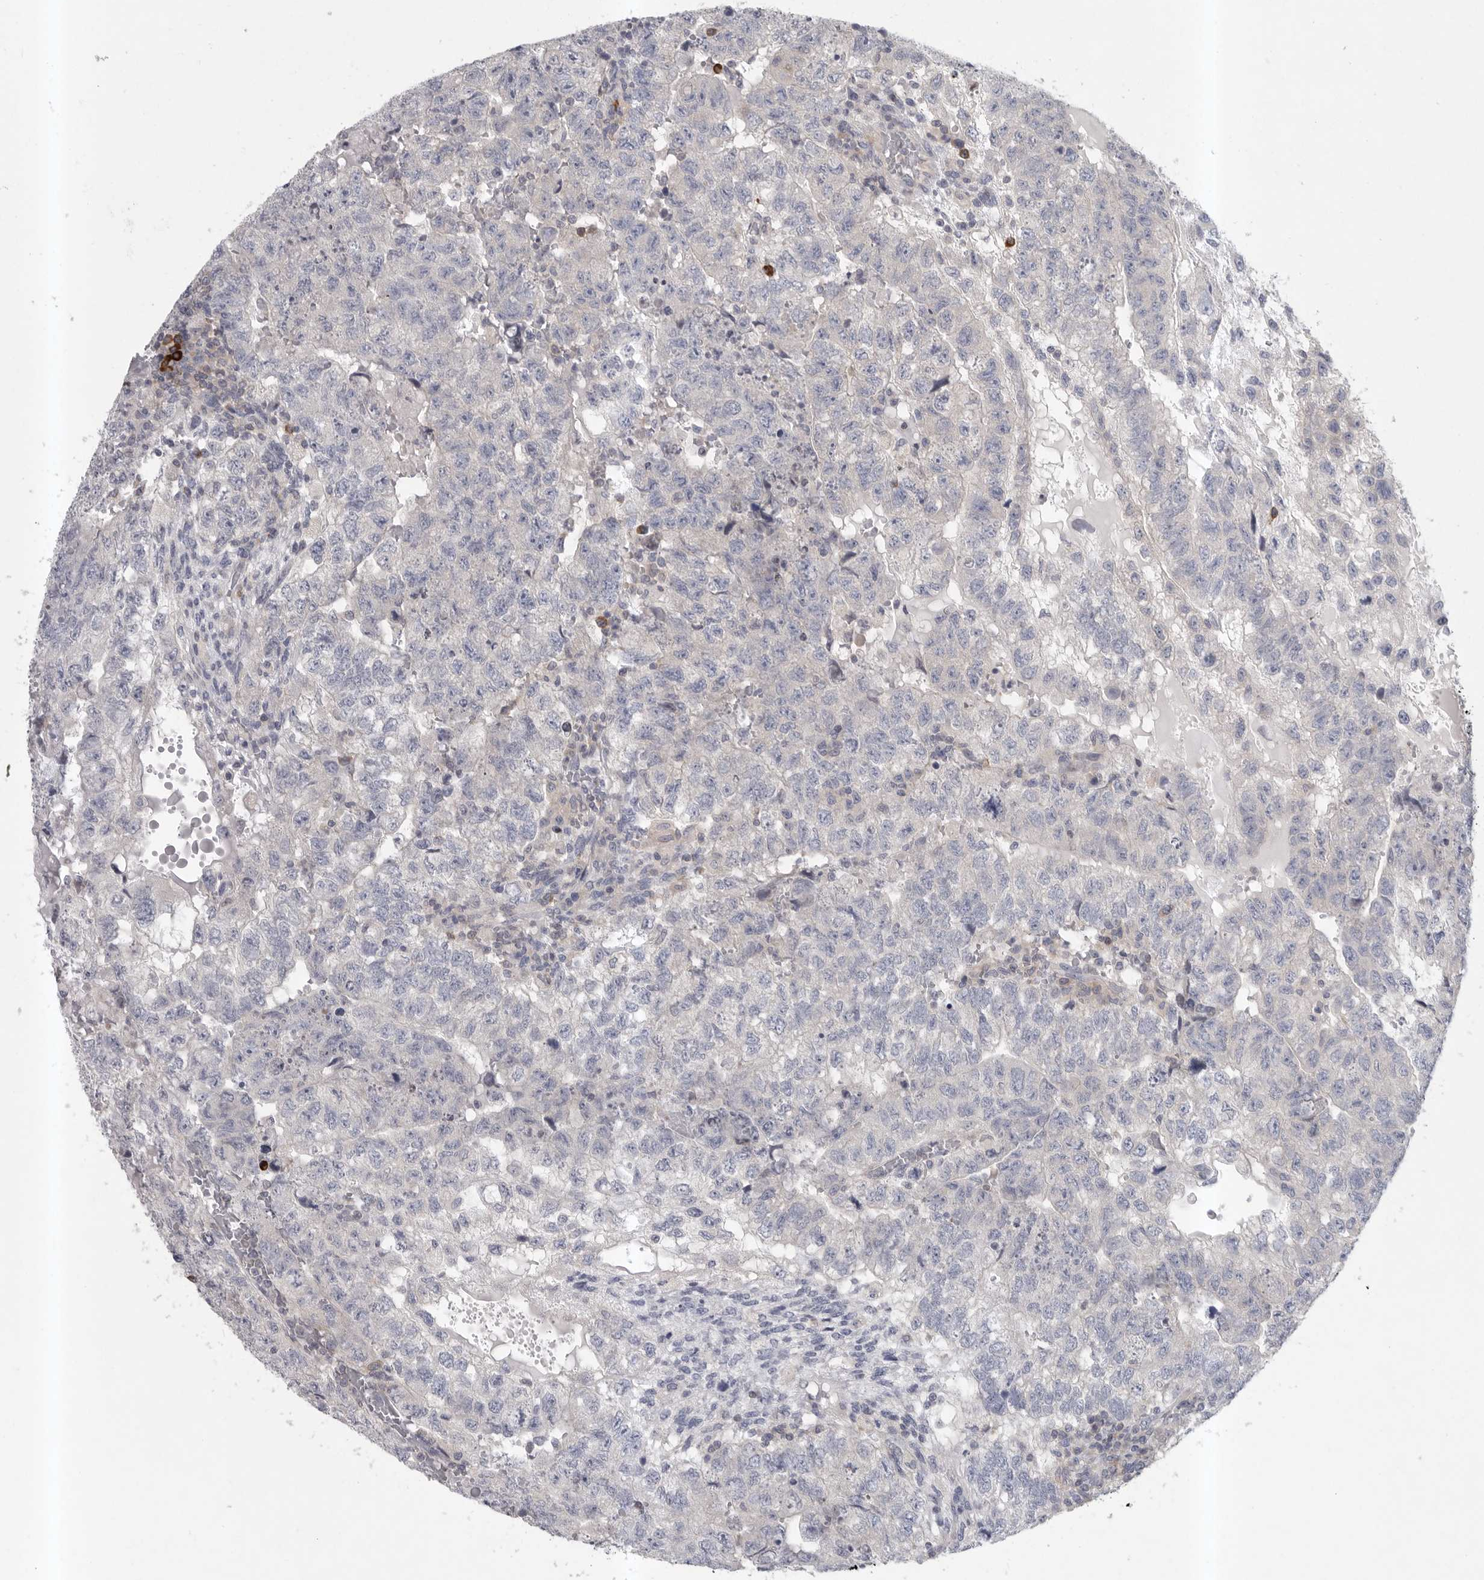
{"staining": {"intensity": "negative", "quantity": "none", "location": "none"}, "tissue": "testis cancer", "cell_type": "Tumor cells", "image_type": "cancer", "snomed": [{"axis": "morphology", "description": "Carcinoma, Embryonal, NOS"}, {"axis": "topography", "description": "Testis"}], "caption": "Photomicrograph shows no significant protein expression in tumor cells of testis cancer. Brightfield microscopy of immunohistochemistry (IHC) stained with DAB (3,3'-diaminobenzidine) (brown) and hematoxylin (blue), captured at high magnification.", "gene": "TMEM69", "patient": {"sex": "male", "age": 36}}